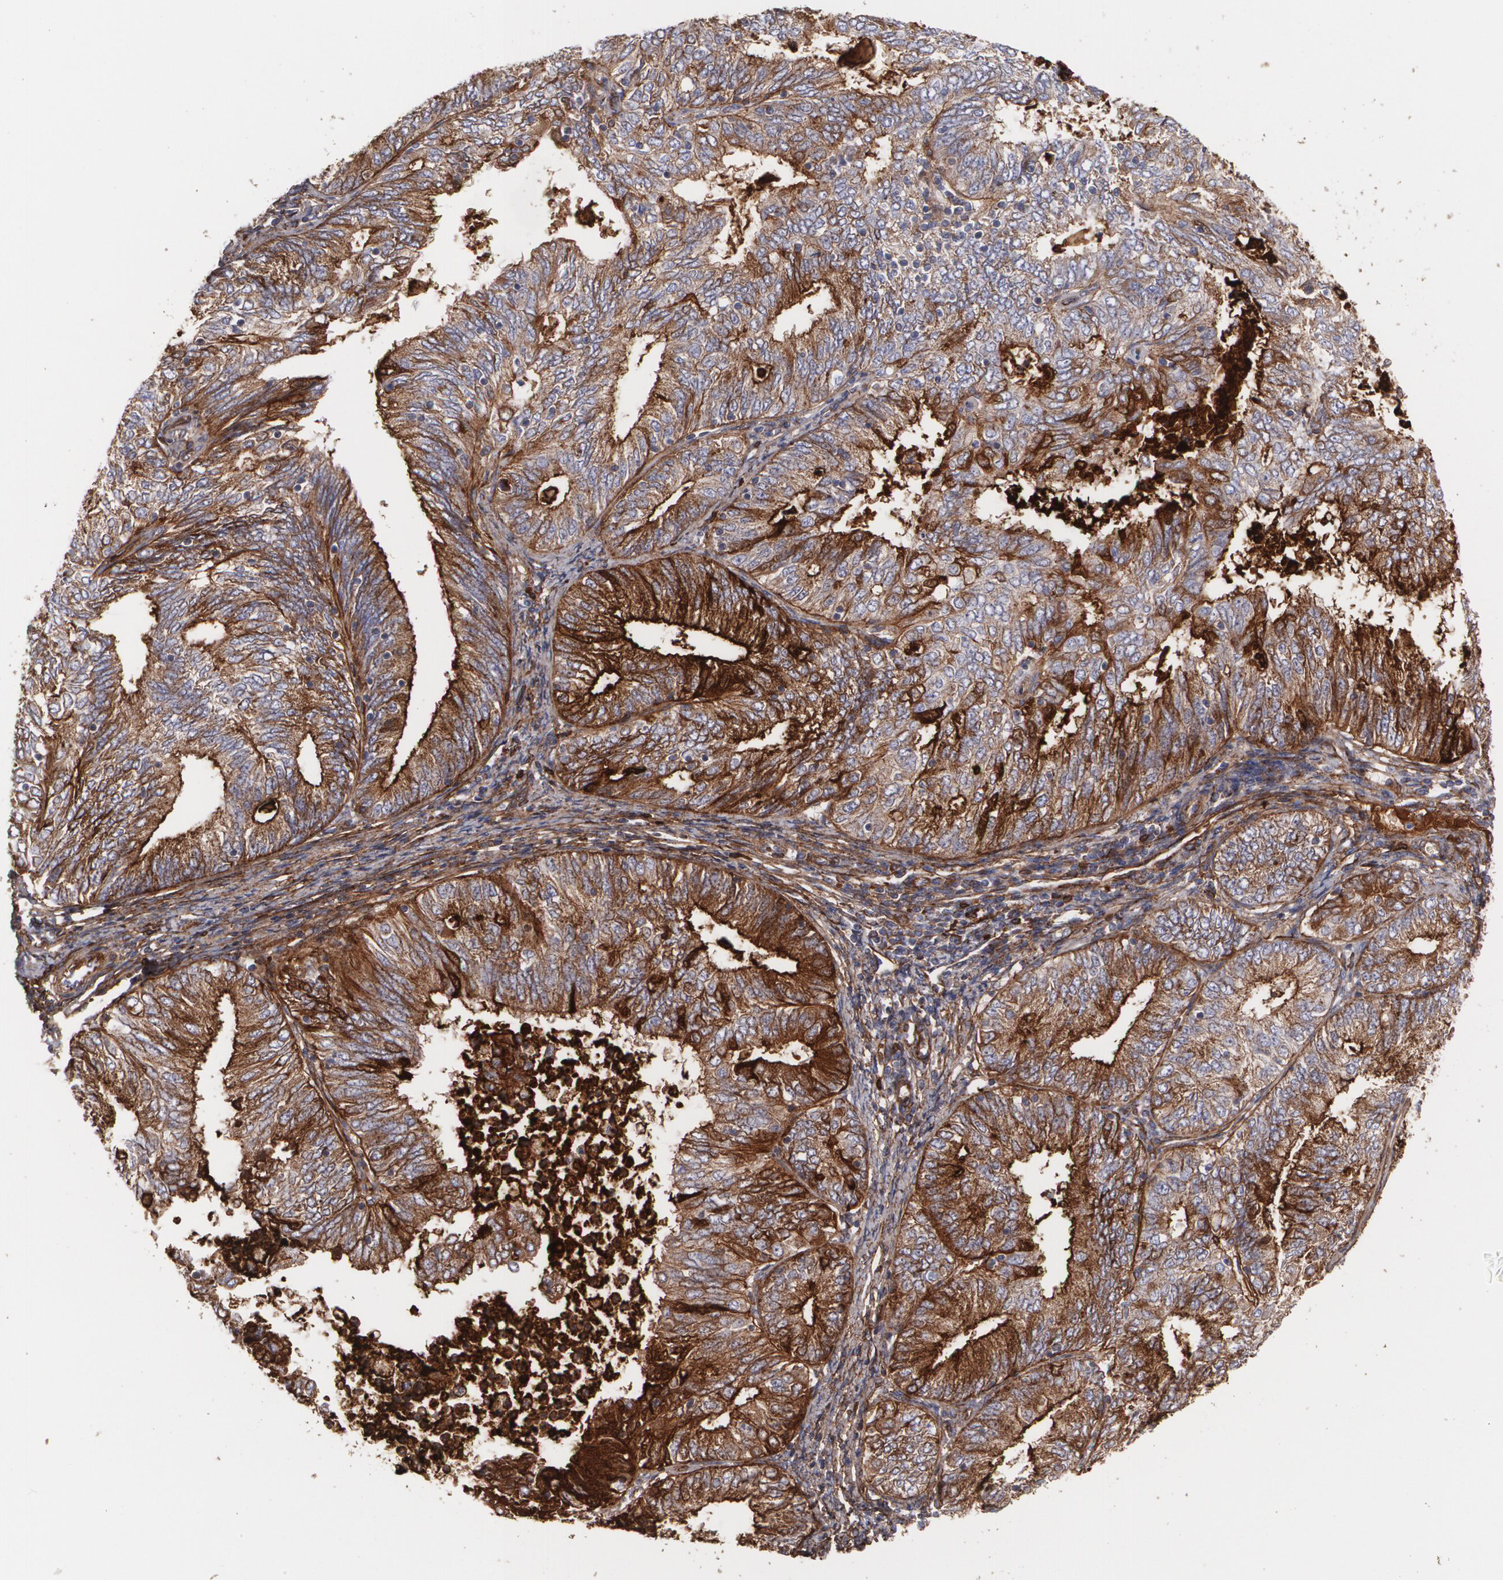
{"staining": {"intensity": "strong", "quantity": ">75%", "location": "cytoplasmic/membranous"}, "tissue": "endometrial cancer", "cell_type": "Tumor cells", "image_type": "cancer", "snomed": [{"axis": "morphology", "description": "Adenocarcinoma, NOS"}, {"axis": "topography", "description": "Endometrium"}], "caption": "Immunohistochemical staining of human adenocarcinoma (endometrial) exhibits strong cytoplasmic/membranous protein positivity in approximately >75% of tumor cells.", "gene": "FBLN1", "patient": {"sex": "female", "age": 69}}